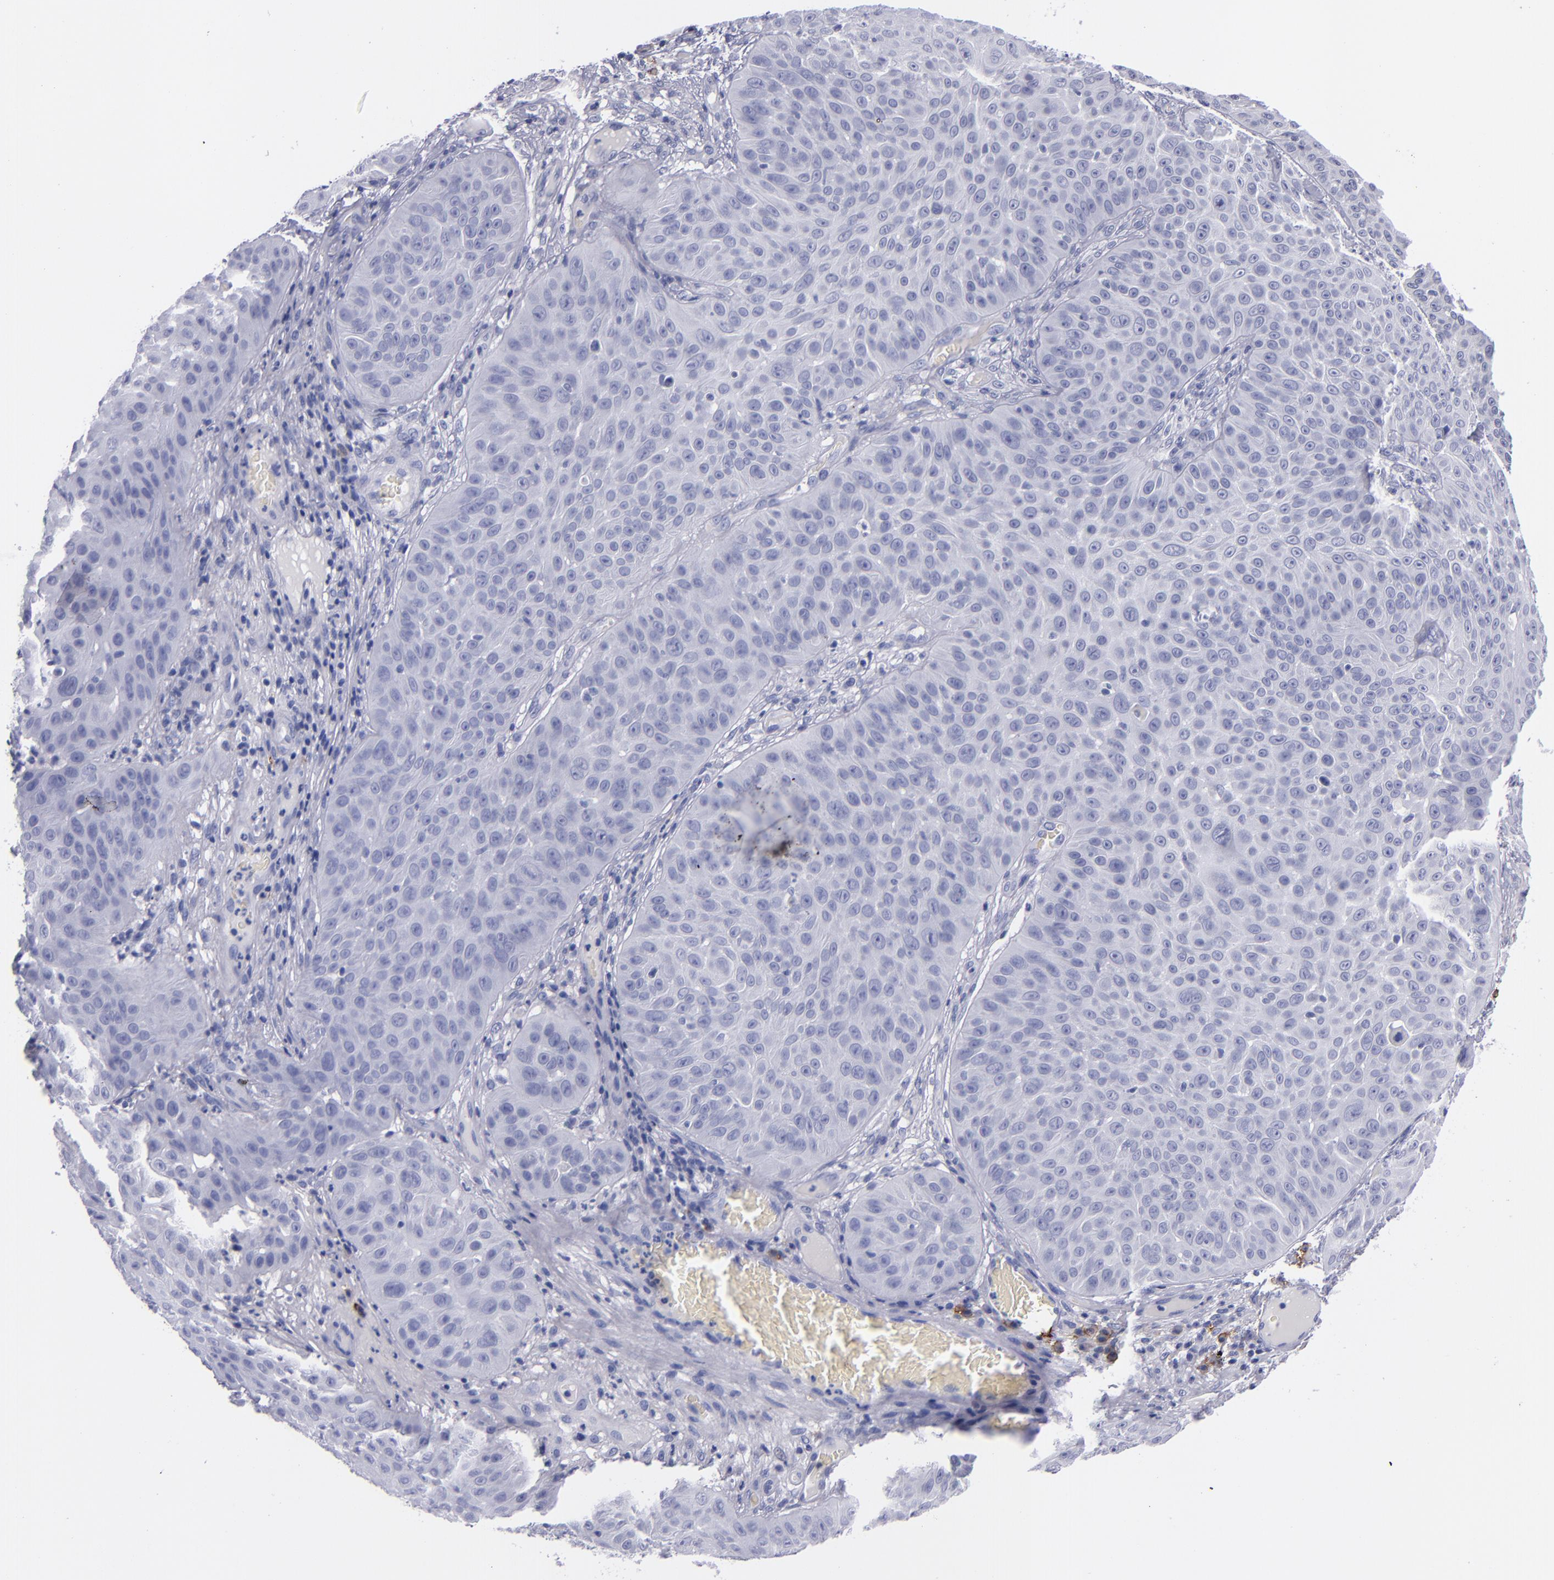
{"staining": {"intensity": "negative", "quantity": "none", "location": "none"}, "tissue": "skin cancer", "cell_type": "Tumor cells", "image_type": "cancer", "snomed": [{"axis": "morphology", "description": "Squamous cell carcinoma, NOS"}, {"axis": "topography", "description": "Skin"}], "caption": "Tumor cells show no significant expression in skin cancer.", "gene": "CD38", "patient": {"sex": "male", "age": 82}}